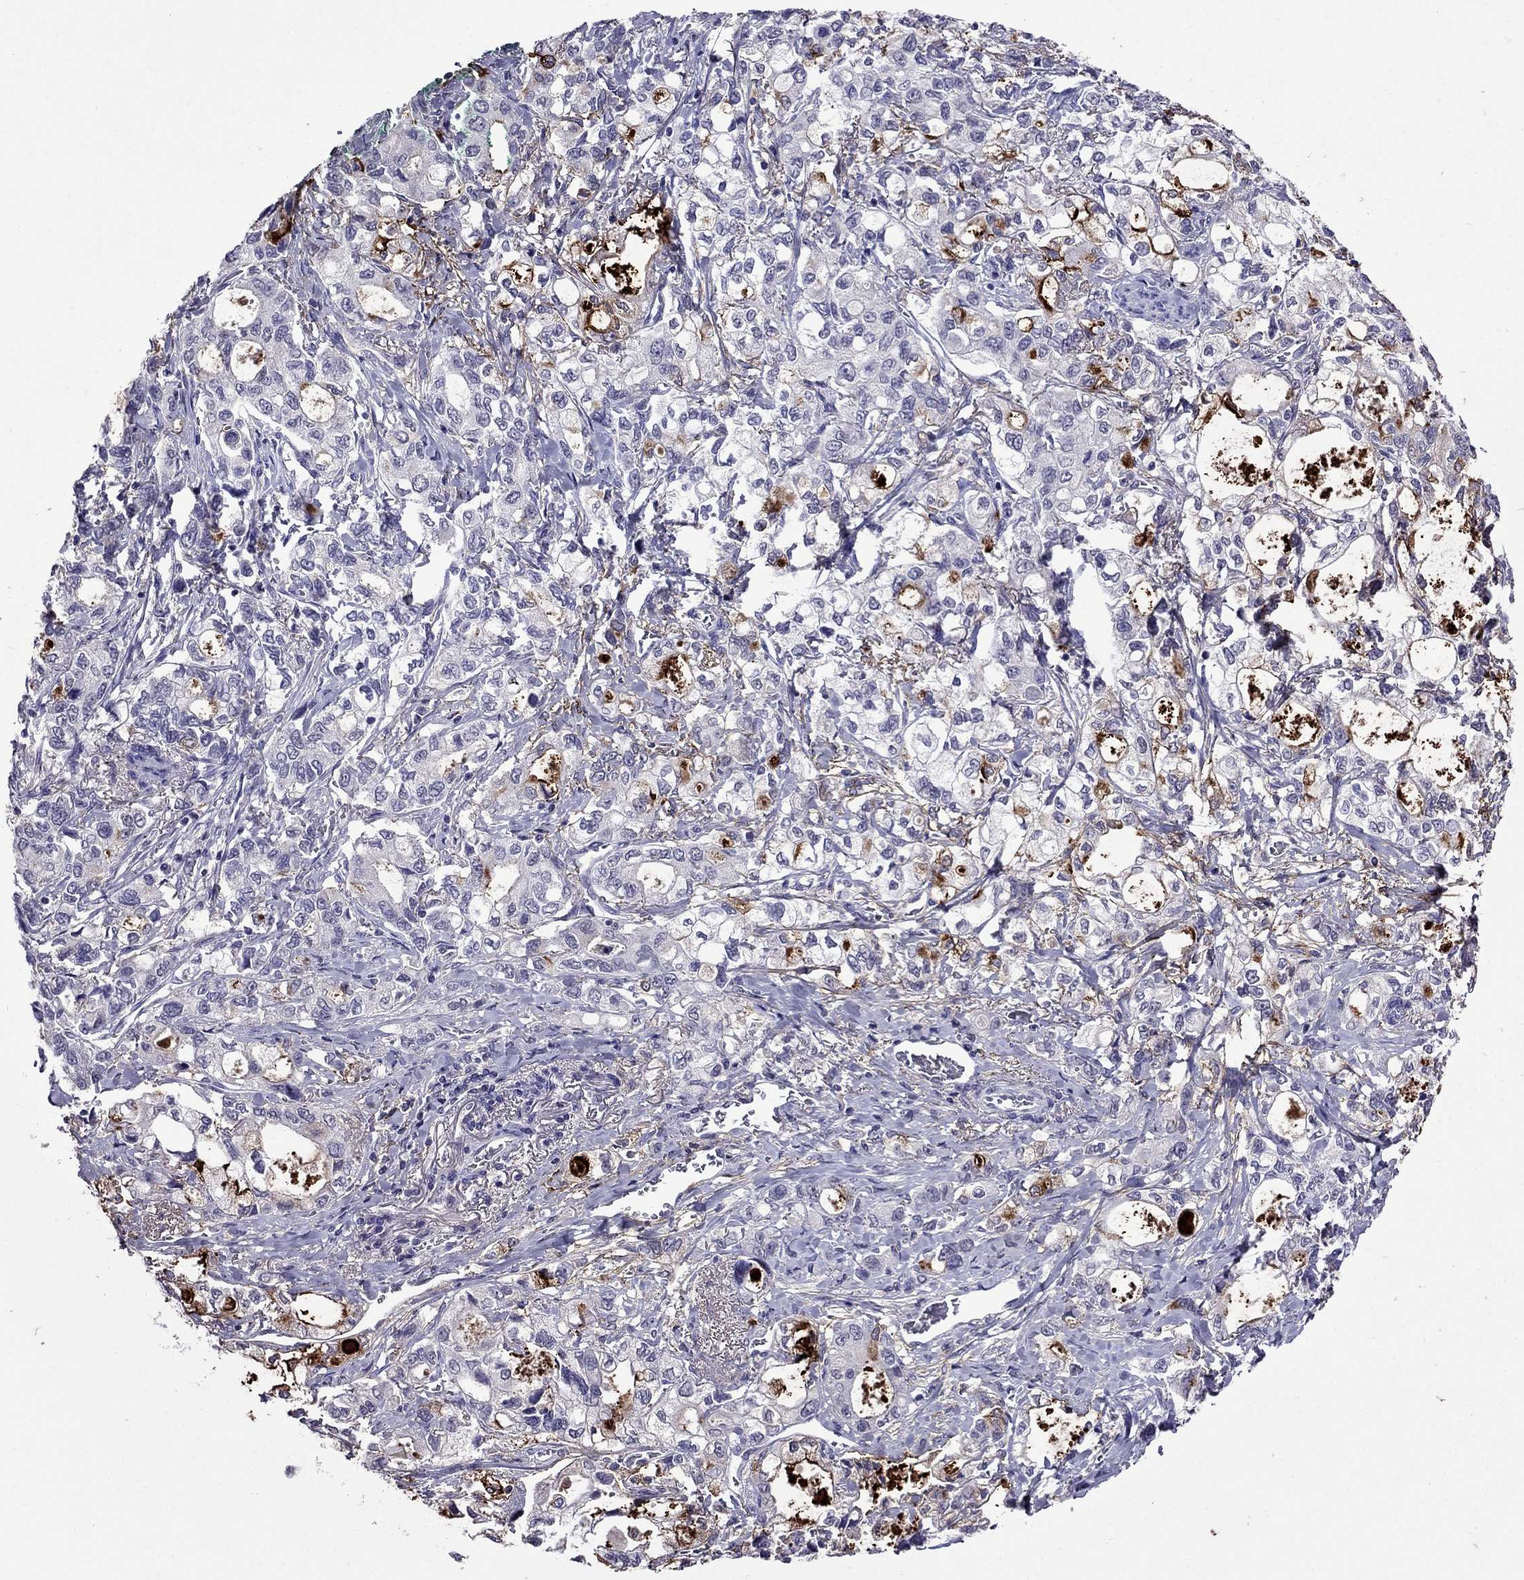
{"staining": {"intensity": "strong", "quantity": "<25%", "location": "cytoplasmic/membranous"}, "tissue": "stomach cancer", "cell_type": "Tumor cells", "image_type": "cancer", "snomed": [{"axis": "morphology", "description": "Adenocarcinoma, NOS"}, {"axis": "topography", "description": "Stomach"}], "caption": "Immunohistochemical staining of stomach cancer (adenocarcinoma) displays medium levels of strong cytoplasmic/membranous protein expression in about <25% of tumor cells.", "gene": "OLFM4", "patient": {"sex": "male", "age": 63}}